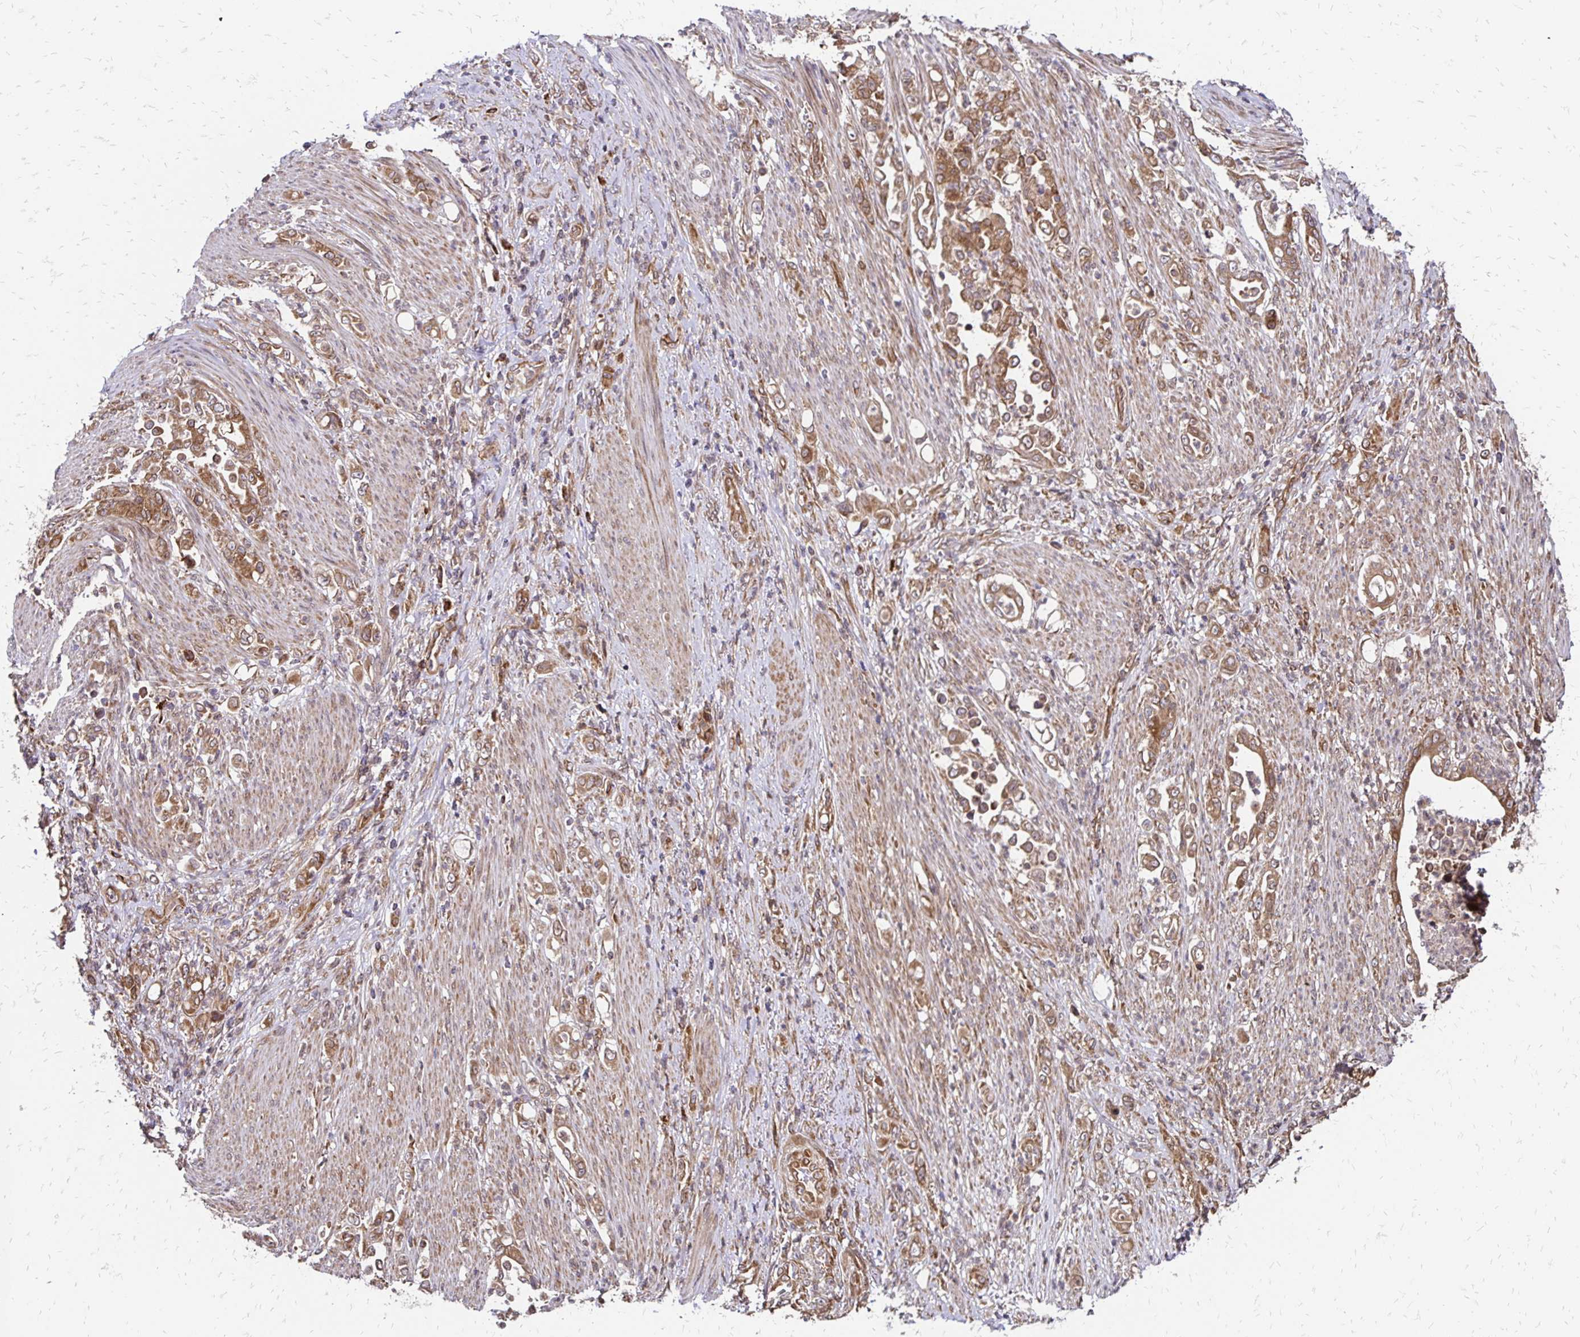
{"staining": {"intensity": "moderate", "quantity": ">75%", "location": "cytoplasmic/membranous"}, "tissue": "stomach cancer", "cell_type": "Tumor cells", "image_type": "cancer", "snomed": [{"axis": "morphology", "description": "Normal tissue, NOS"}, {"axis": "morphology", "description": "Adenocarcinoma, NOS"}, {"axis": "topography", "description": "Stomach"}], "caption": "Stomach cancer (adenocarcinoma) was stained to show a protein in brown. There is medium levels of moderate cytoplasmic/membranous staining in approximately >75% of tumor cells.", "gene": "ZW10", "patient": {"sex": "female", "age": 79}}